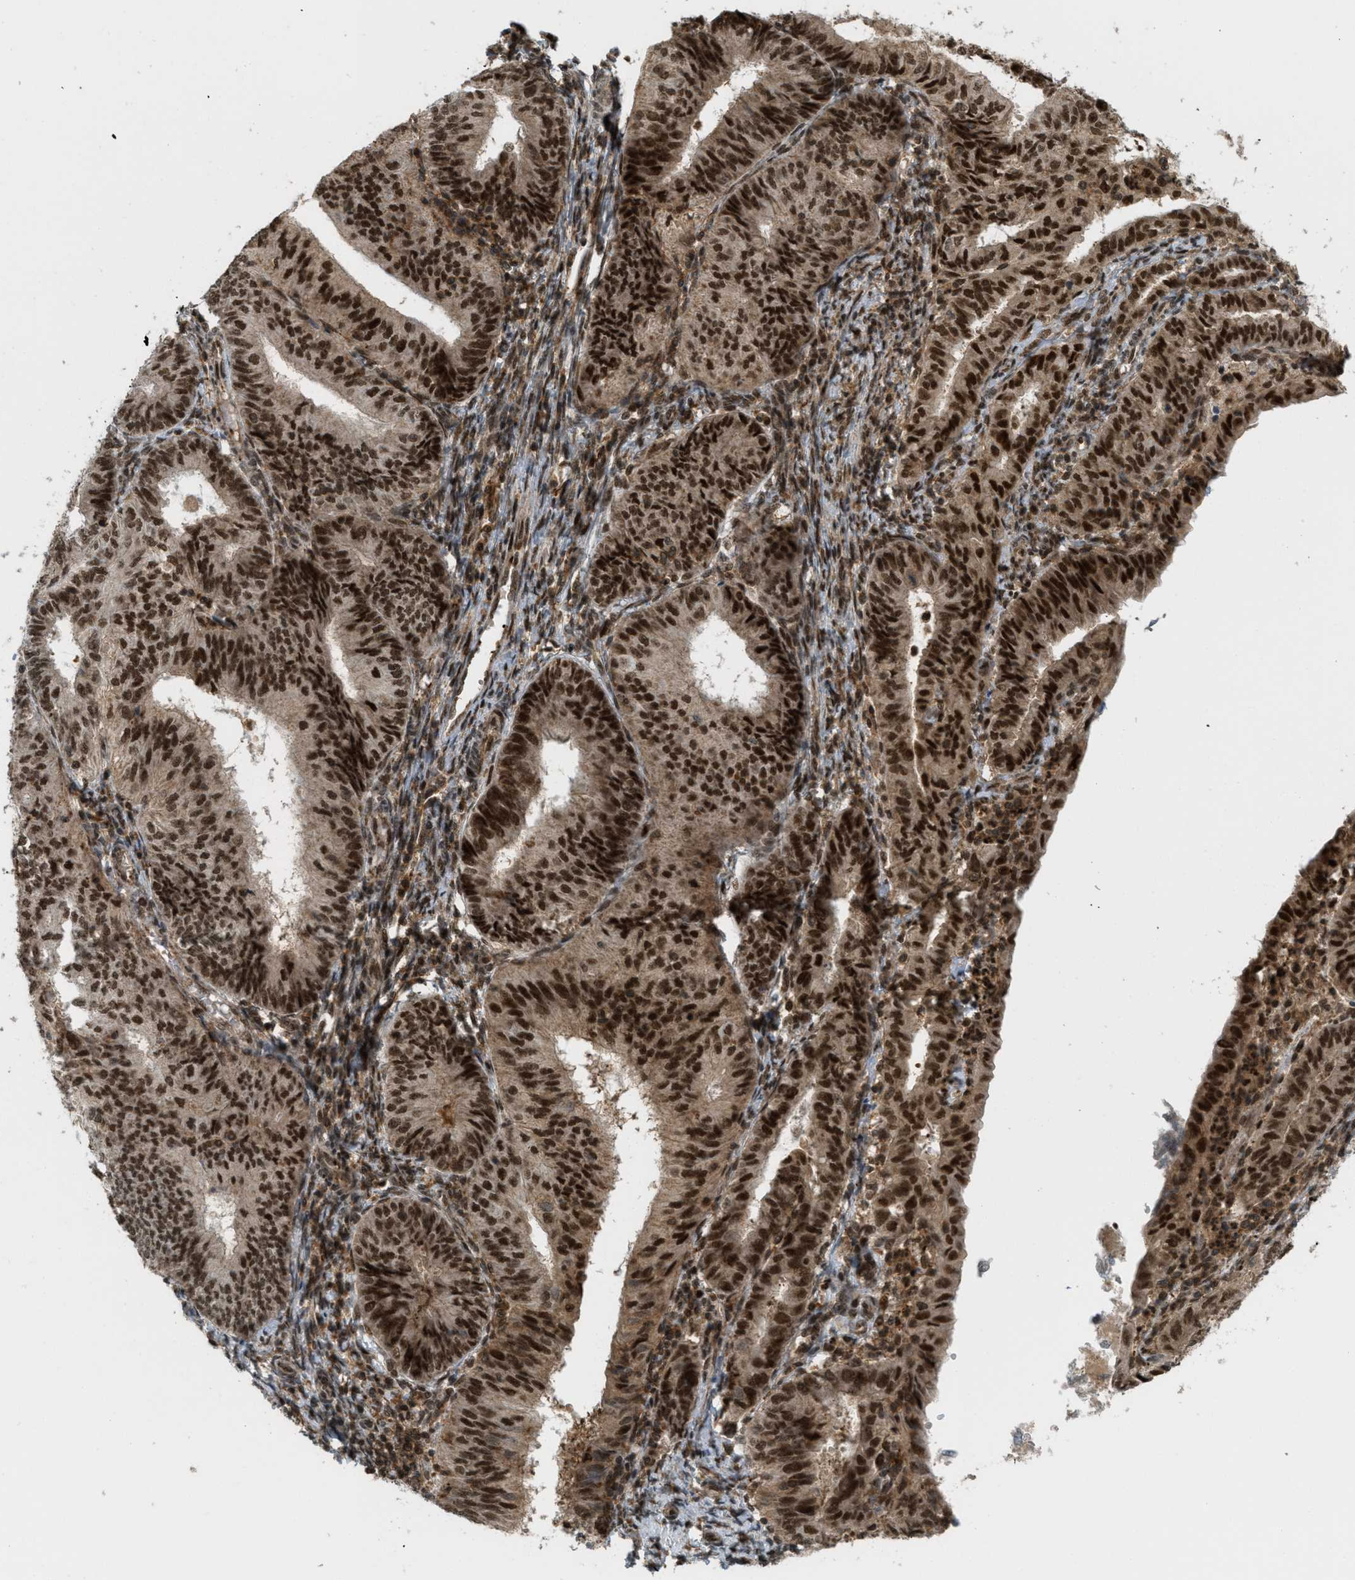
{"staining": {"intensity": "strong", "quantity": ">75%", "location": "cytoplasmic/membranous,nuclear"}, "tissue": "endometrial cancer", "cell_type": "Tumor cells", "image_type": "cancer", "snomed": [{"axis": "morphology", "description": "Adenocarcinoma, NOS"}, {"axis": "topography", "description": "Endometrium"}], "caption": "An immunohistochemistry (IHC) photomicrograph of neoplastic tissue is shown. Protein staining in brown labels strong cytoplasmic/membranous and nuclear positivity in endometrial cancer within tumor cells.", "gene": "TLK1", "patient": {"sex": "female", "age": 58}}